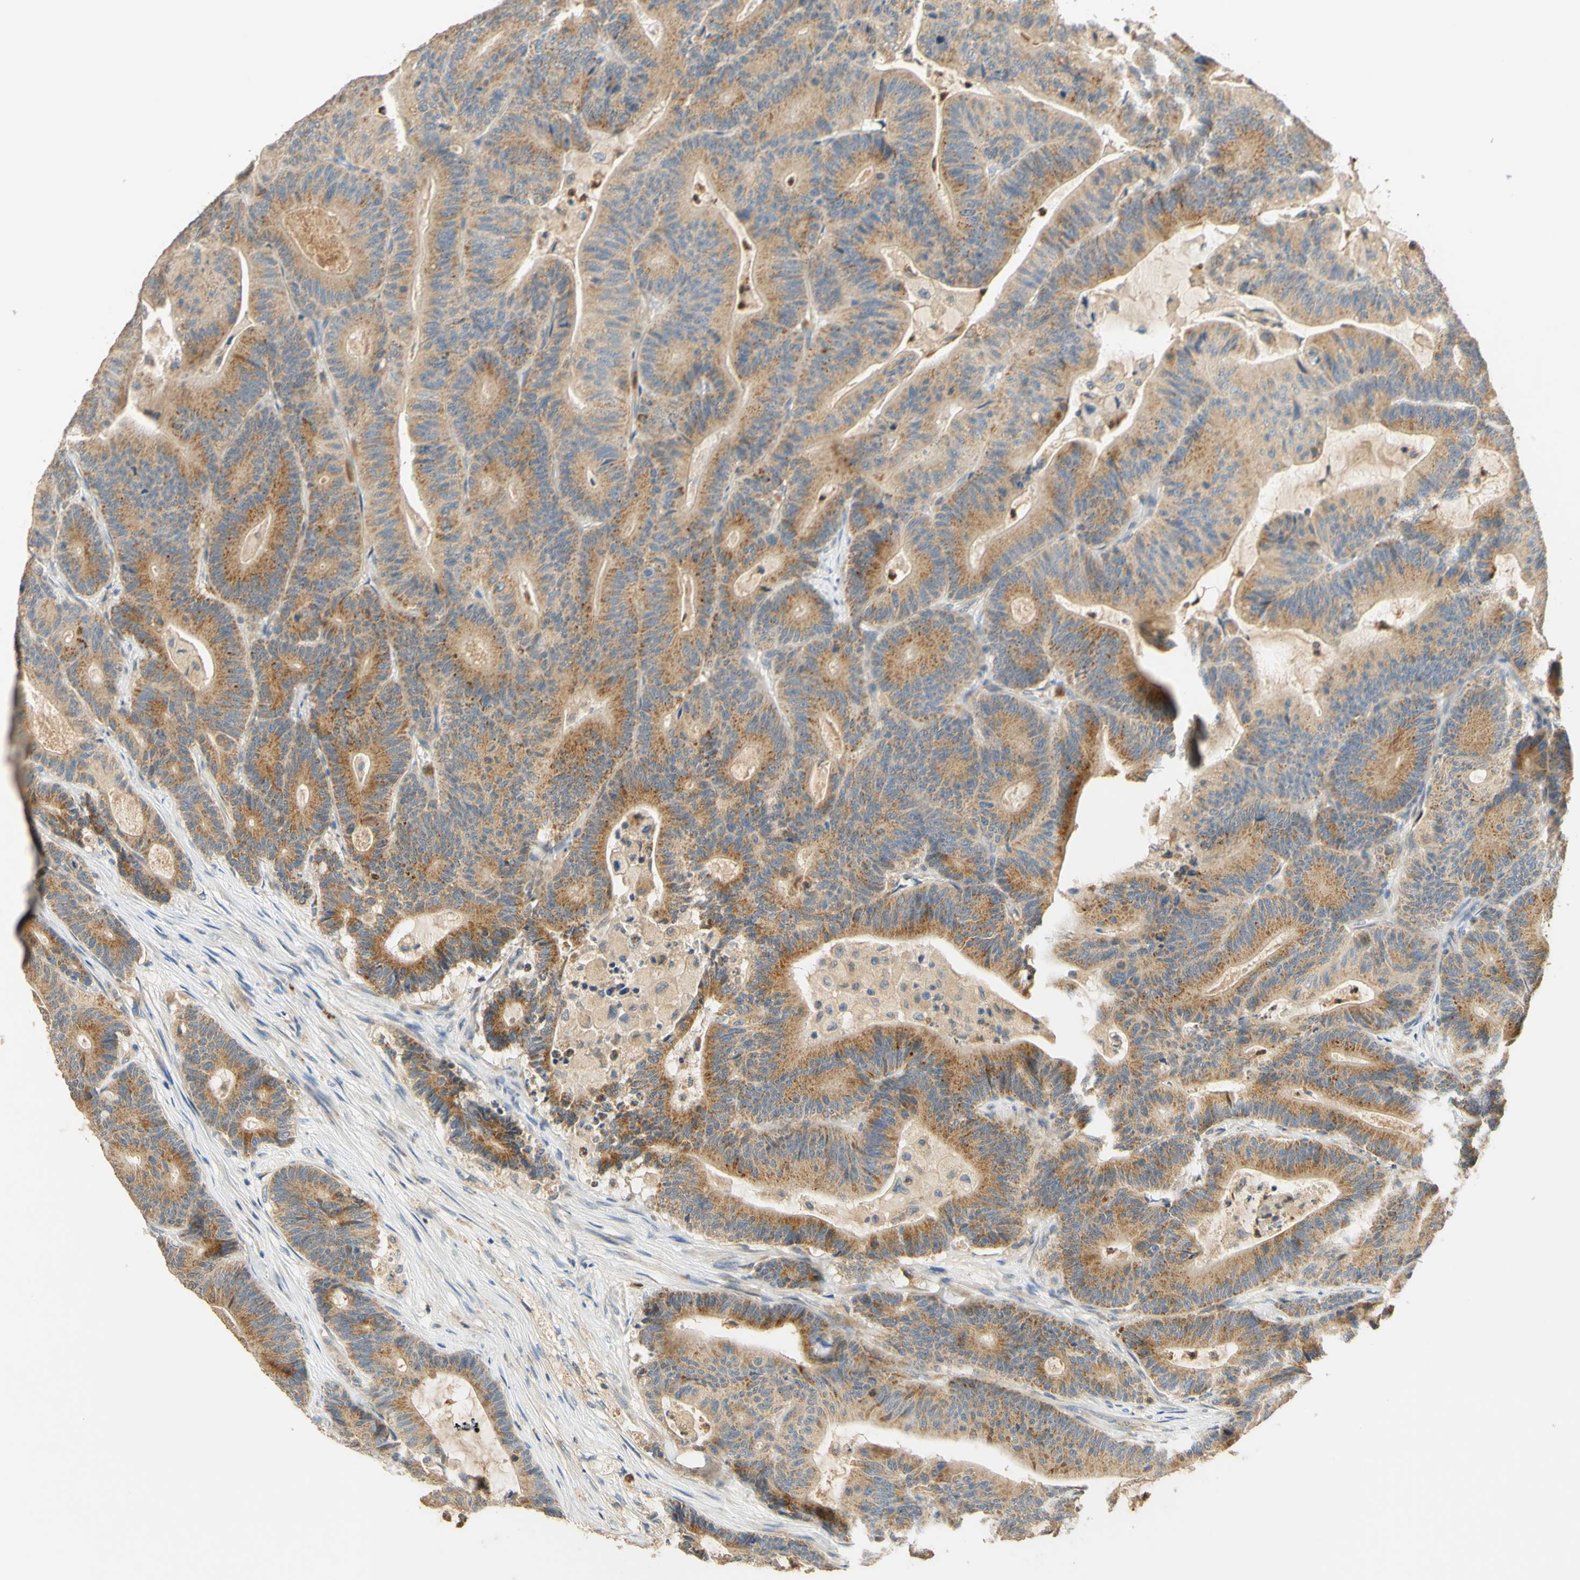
{"staining": {"intensity": "moderate", "quantity": ">75%", "location": "cytoplasmic/membranous"}, "tissue": "colorectal cancer", "cell_type": "Tumor cells", "image_type": "cancer", "snomed": [{"axis": "morphology", "description": "Adenocarcinoma, NOS"}, {"axis": "topography", "description": "Colon"}], "caption": "Tumor cells reveal moderate cytoplasmic/membranous staining in approximately >75% of cells in colorectal adenocarcinoma. (DAB (3,3'-diaminobenzidine) = brown stain, brightfield microscopy at high magnification).", "gene": "ENTREP2", "patient": {"sex": "female", "age": 84}}